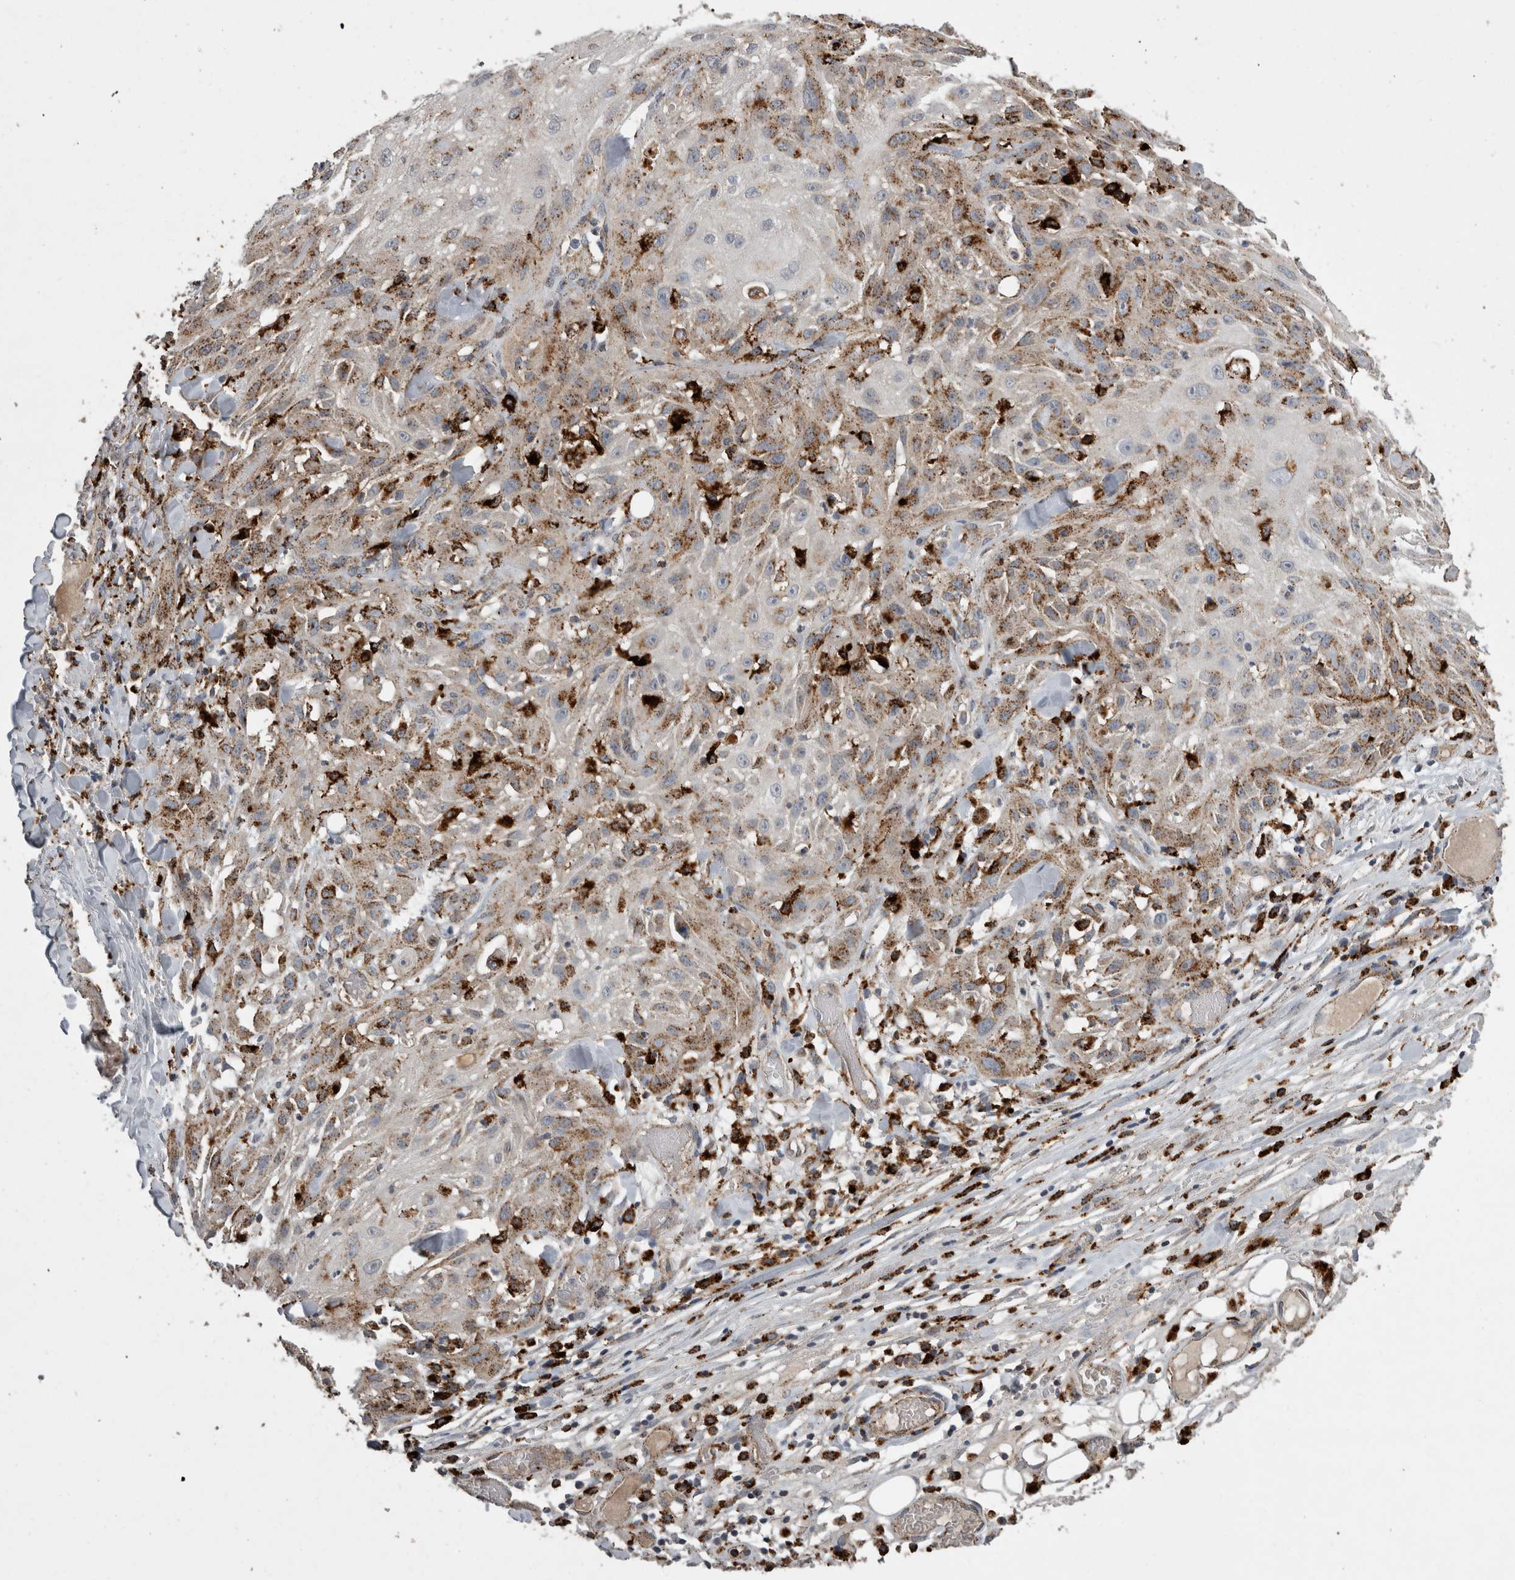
{"staining": {"intensity": "moderate", "quantity": "25%-75%", "location": "cytoplasmic/membranous"}, "tissue": "skin cancer", "cell_type": "Tumor cells", "image_type": "cancer", "snomed": [{"axis": "morphology", "description": "Squamous cell carcinoma, NOS"}, {"axis": "topography", "description": "Skin"}], "caption": "Skin cancer (squamous cell carcinoma) was stained to show a protein in brown. There is medium levels of moderate cytoplasmic/membranous positivity in about 25%-75% of tumor cells.", "gene": "CTSZ", "patient": {"sex": "male", "age": 75}}